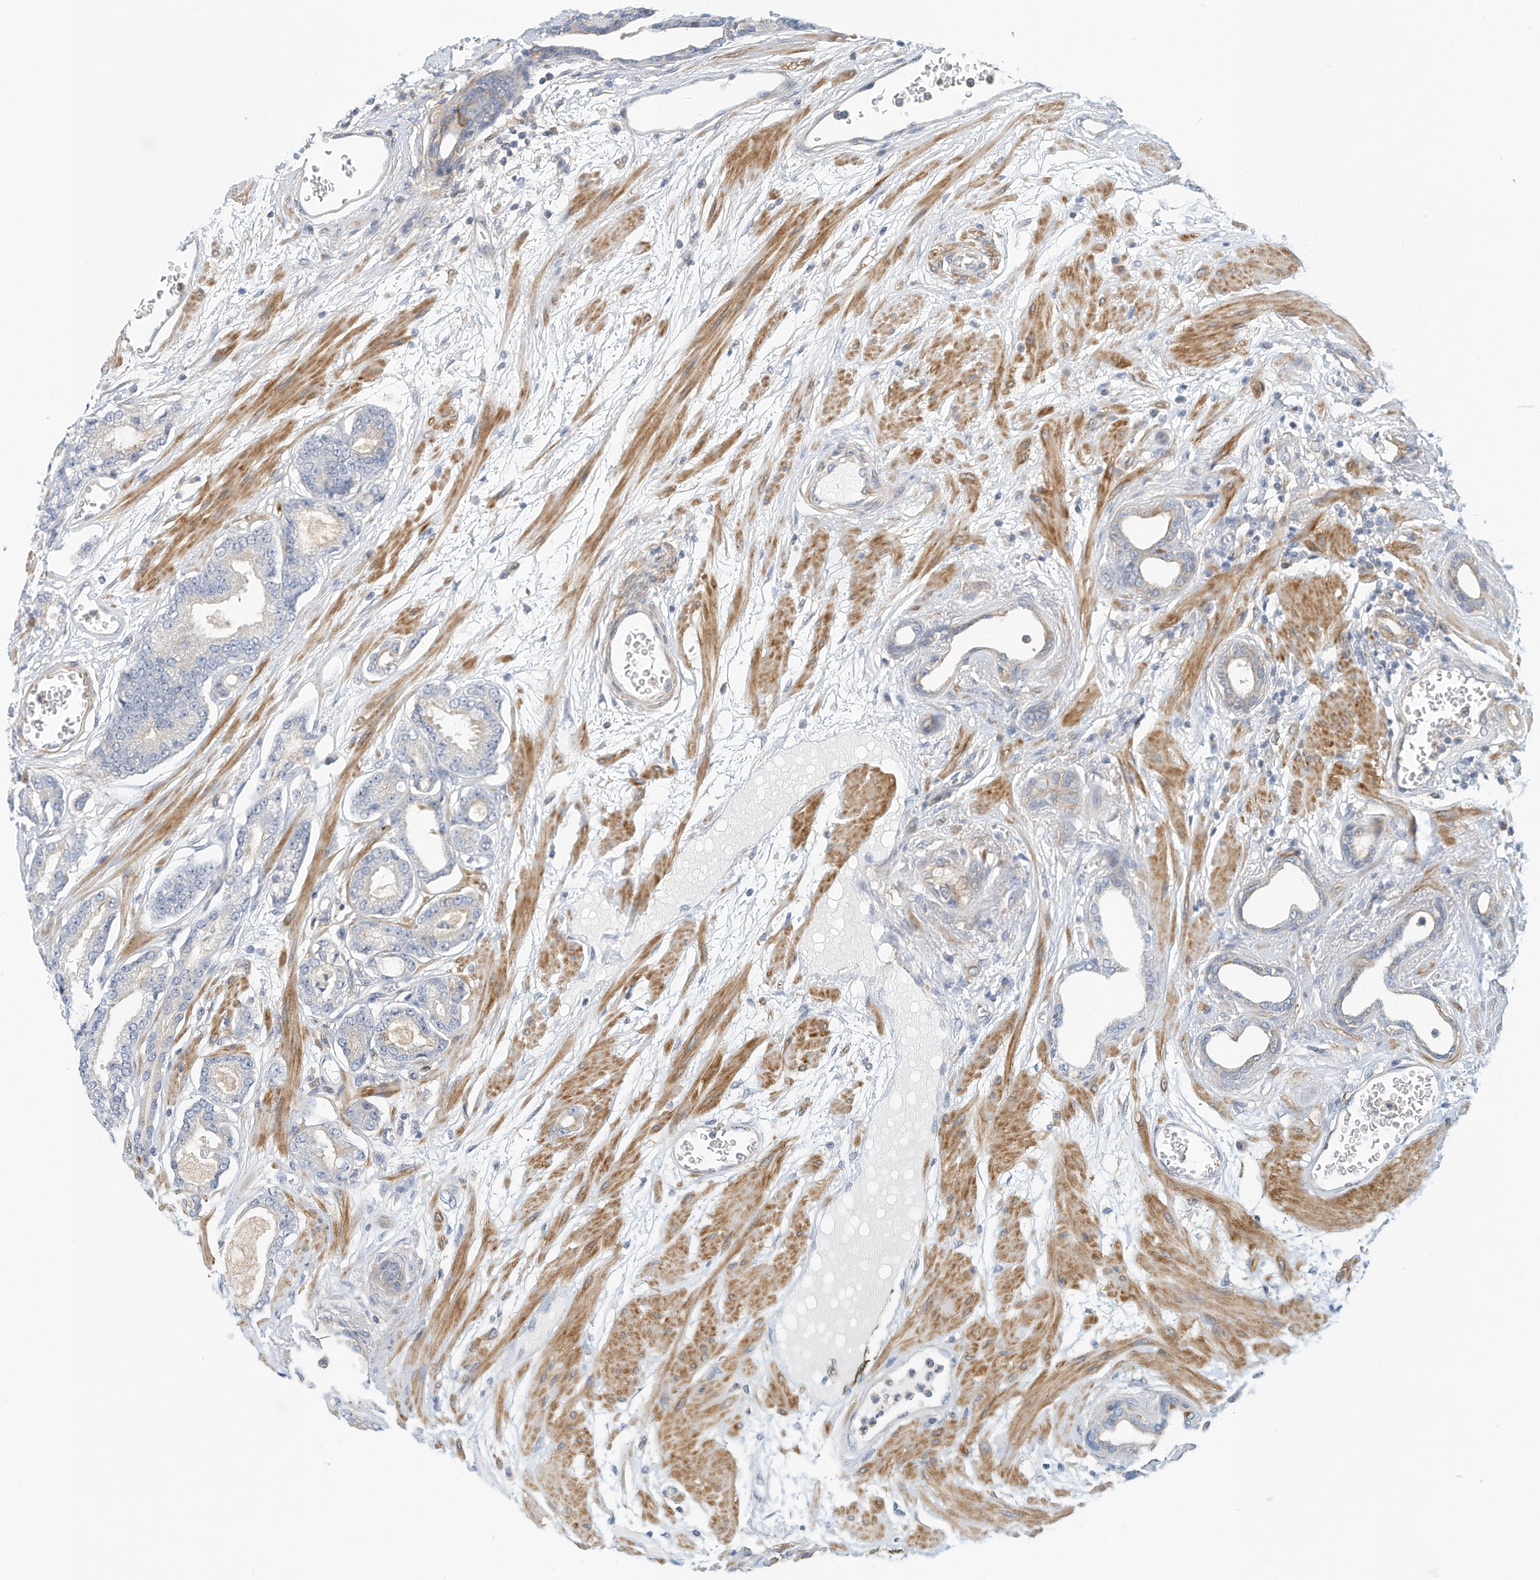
{"staining": {"intensity": "negative", "quantity": "none", "location": "none"}, "tissue": "prostate cancer", "cell_type": "Tumor cells", "image_type": "cancer", "snomed": [{"axis": "morphology", "description": "Adenocarcinoma, Low grade"}, {"axis": "topography", "description": "Prostate"}], "caption": "This is a image of immunohistochemistry (IHC) staining of prostate cancer (low-grade adenocarcinoma), which shows no positivity in tumor cells.", "gene": "MICAL1", "patient": {"sex": "male", "age": 60}}